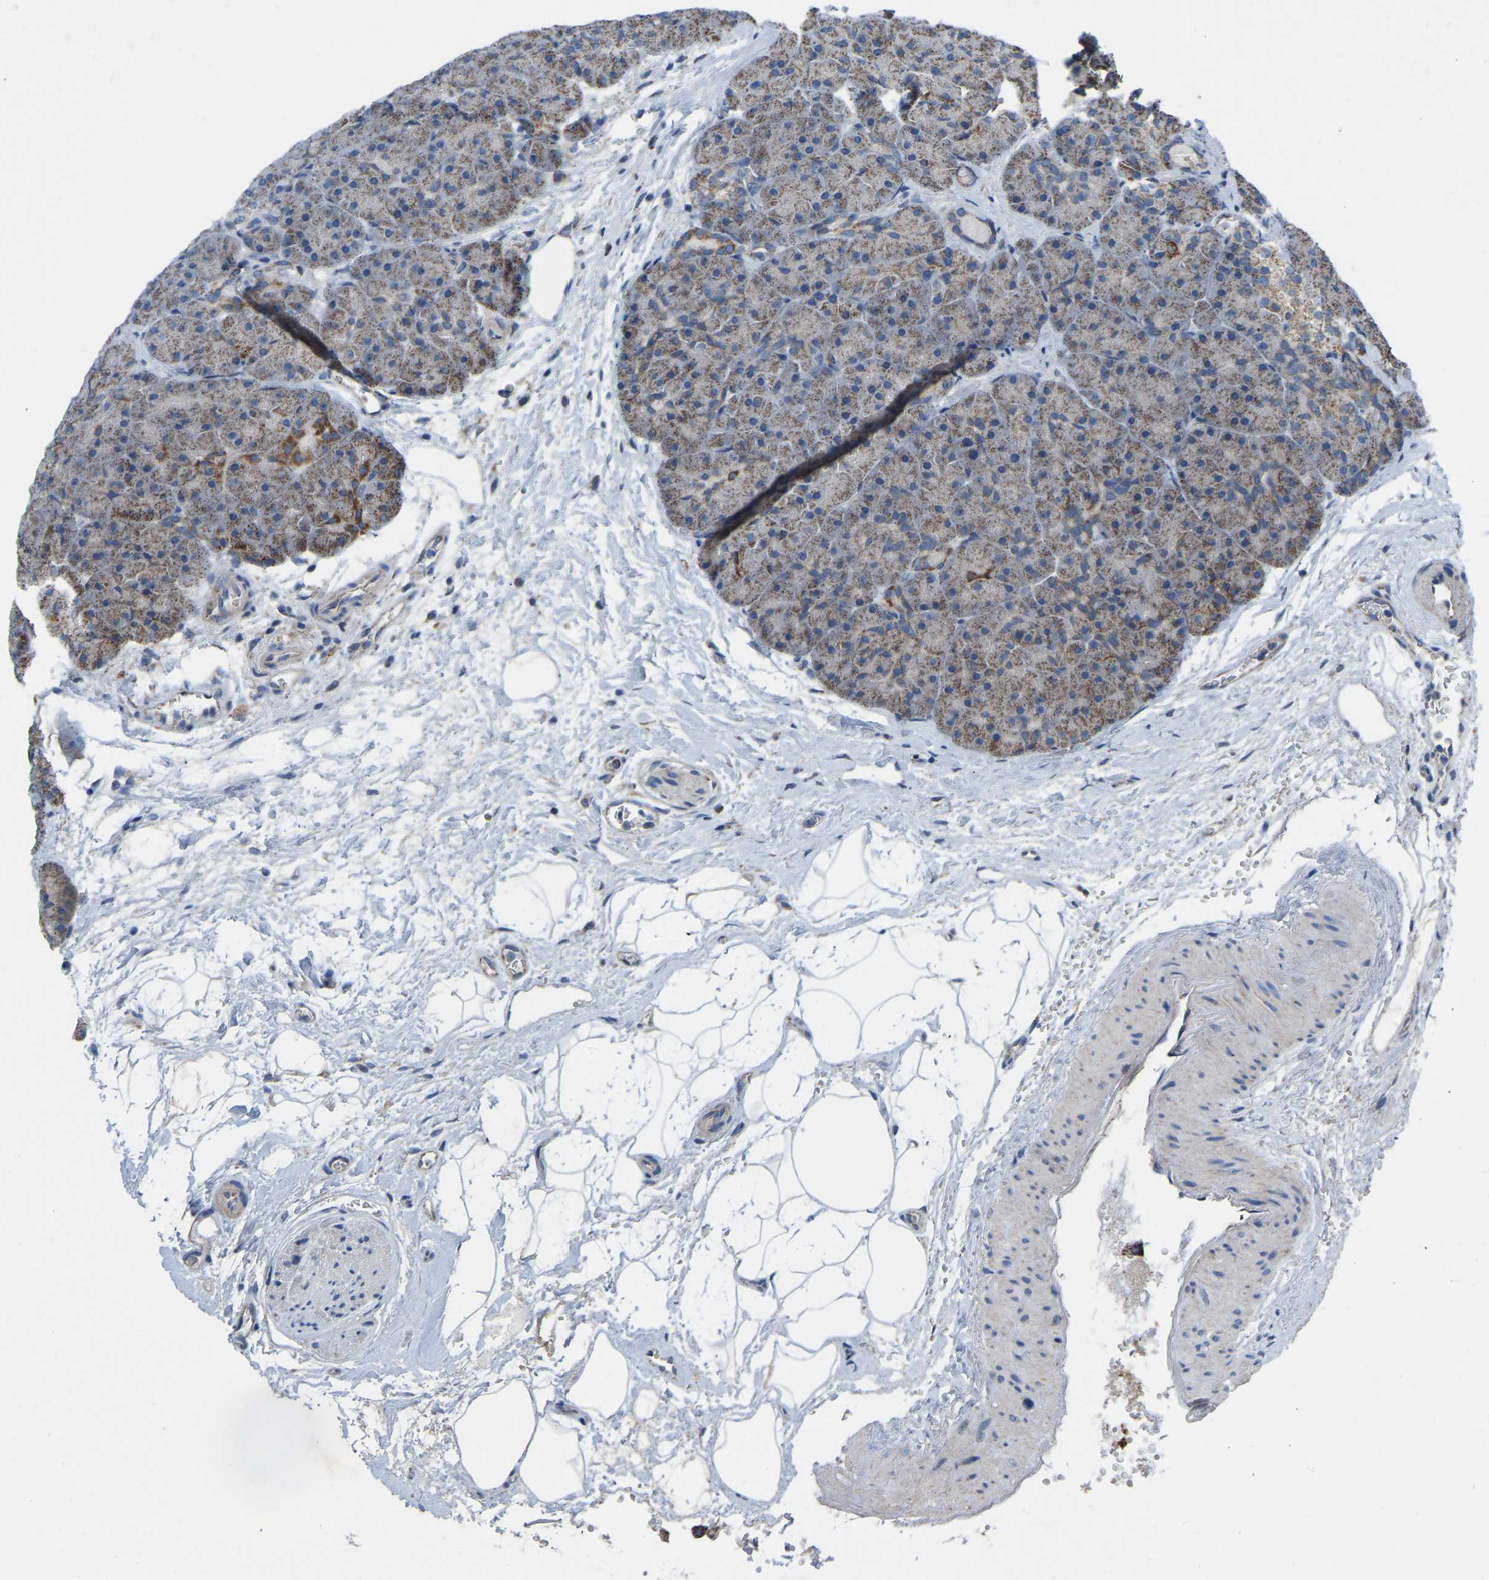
{"staining": {"intensity": "moderate", "quantity": ">75%", "location": "cytoplasmic/membranous"}, "tissue": "pancreas", "cell_type": "Exocrine glandular cells", "image_type": "normal", "snomed": [{"axis": "morphology", "description": "Normal tissue, NOS"}, {"axis": "topography", "description": "Pancreas"}], "caption": "This histopathology image exhibits immunohistochemistry staining of benign human pancreas, with medium moderate cytoplasmic/membranous staining in approximately >75% of exocrine glandular cells.", "gene": "BCL10", "patient": {"sex": "male", "age": 66}}